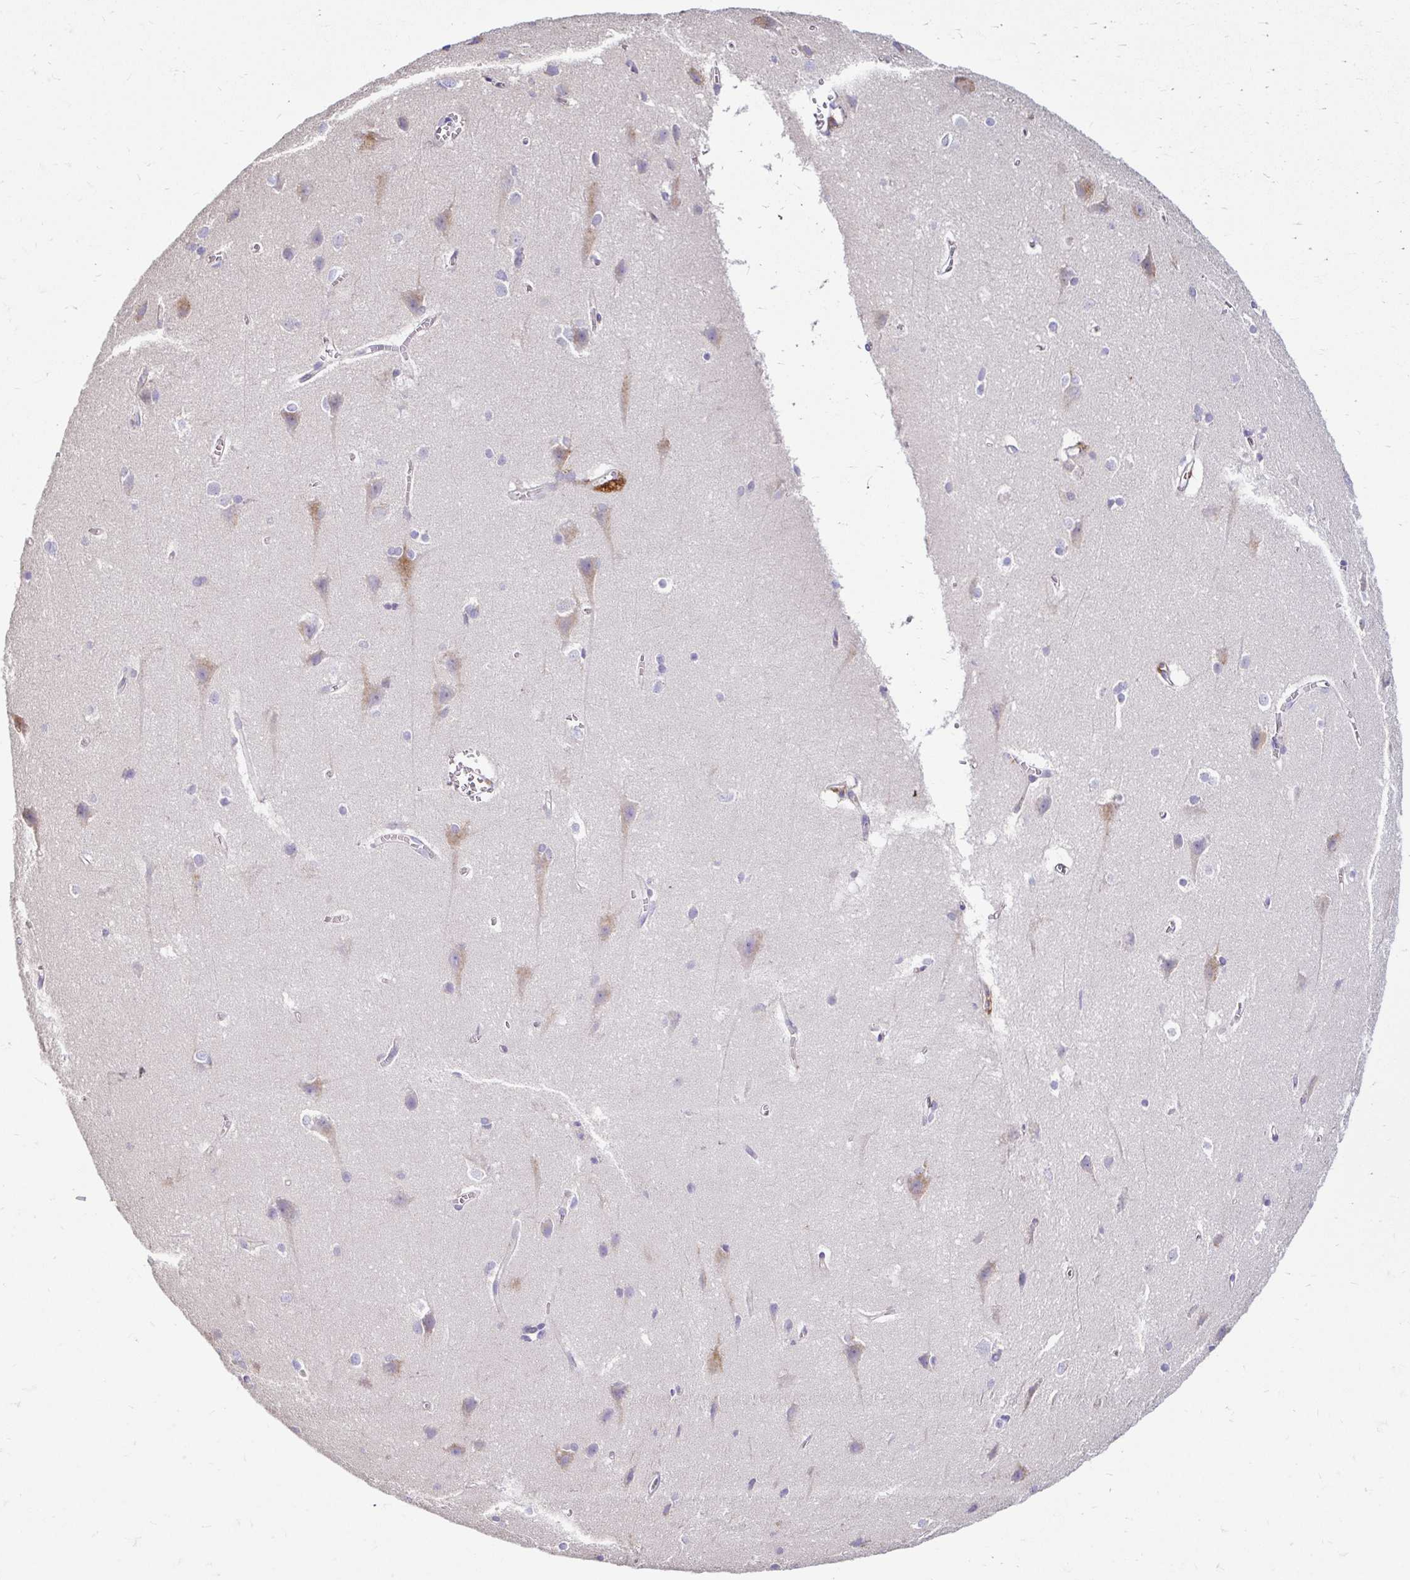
{"staining": {"intensity": "negative", "quantity": "none", "location": "none"}, "tissue": "cerebral cortex", "cell_type": "Endothelial cells", "image_type": "normal", "snomed": [{"axis": "morphology", "description": "Normal tissue, NOS"}, {"axis": "topography", "description": "Cerebral cortex"}], "caption": "This is an immunohistochemistry (IHC) micrograph of unremarkable human cerebral cortex. There is no staining in endothelial cells.", "gene": "FUCA1", "patient": {"sex": "male", "age": 37}}